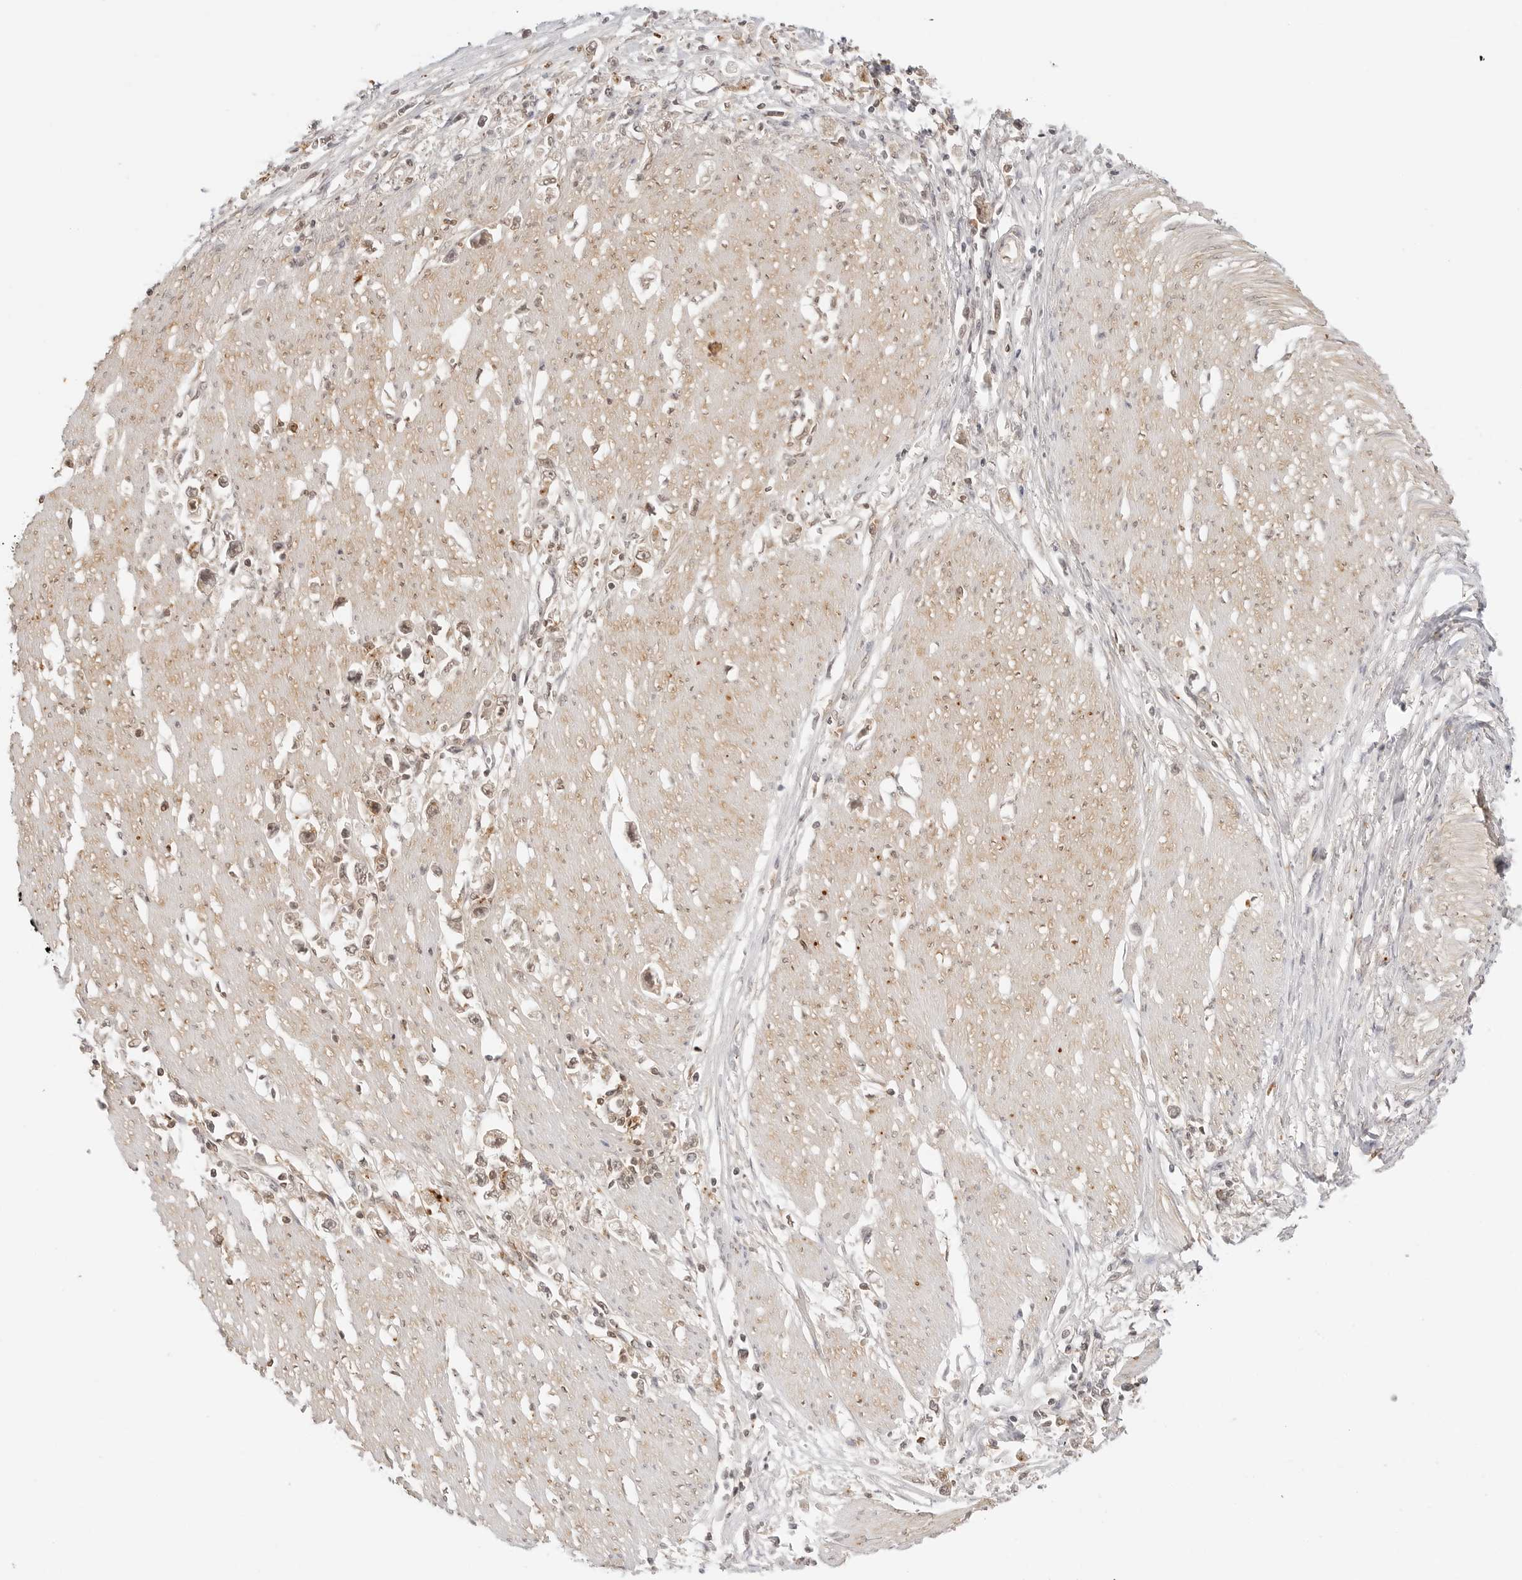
{"staining": {"intensity": "weak", "quantity": "25%-75%", "location": "cytoplasmic/membranous,nuclear"}, "tissue": "stomach cancer", "cell_type": "Tumor cells", "image_type": "cancer", "snomed": [{"axis": "morphology", "description": "Adenocarcinoma, NOS"}, {"axis": "topography", "description": "Stomach"}], "caption": "Immunohistochemical staining of human adenocarcinoma (stomach) shows weak cytoplasmic/membranous and nuclear protein positivity in about 25%-75% of tumor cells.", "gene": "EPHA1", "patient": {"sex": "female", "age": 59}}